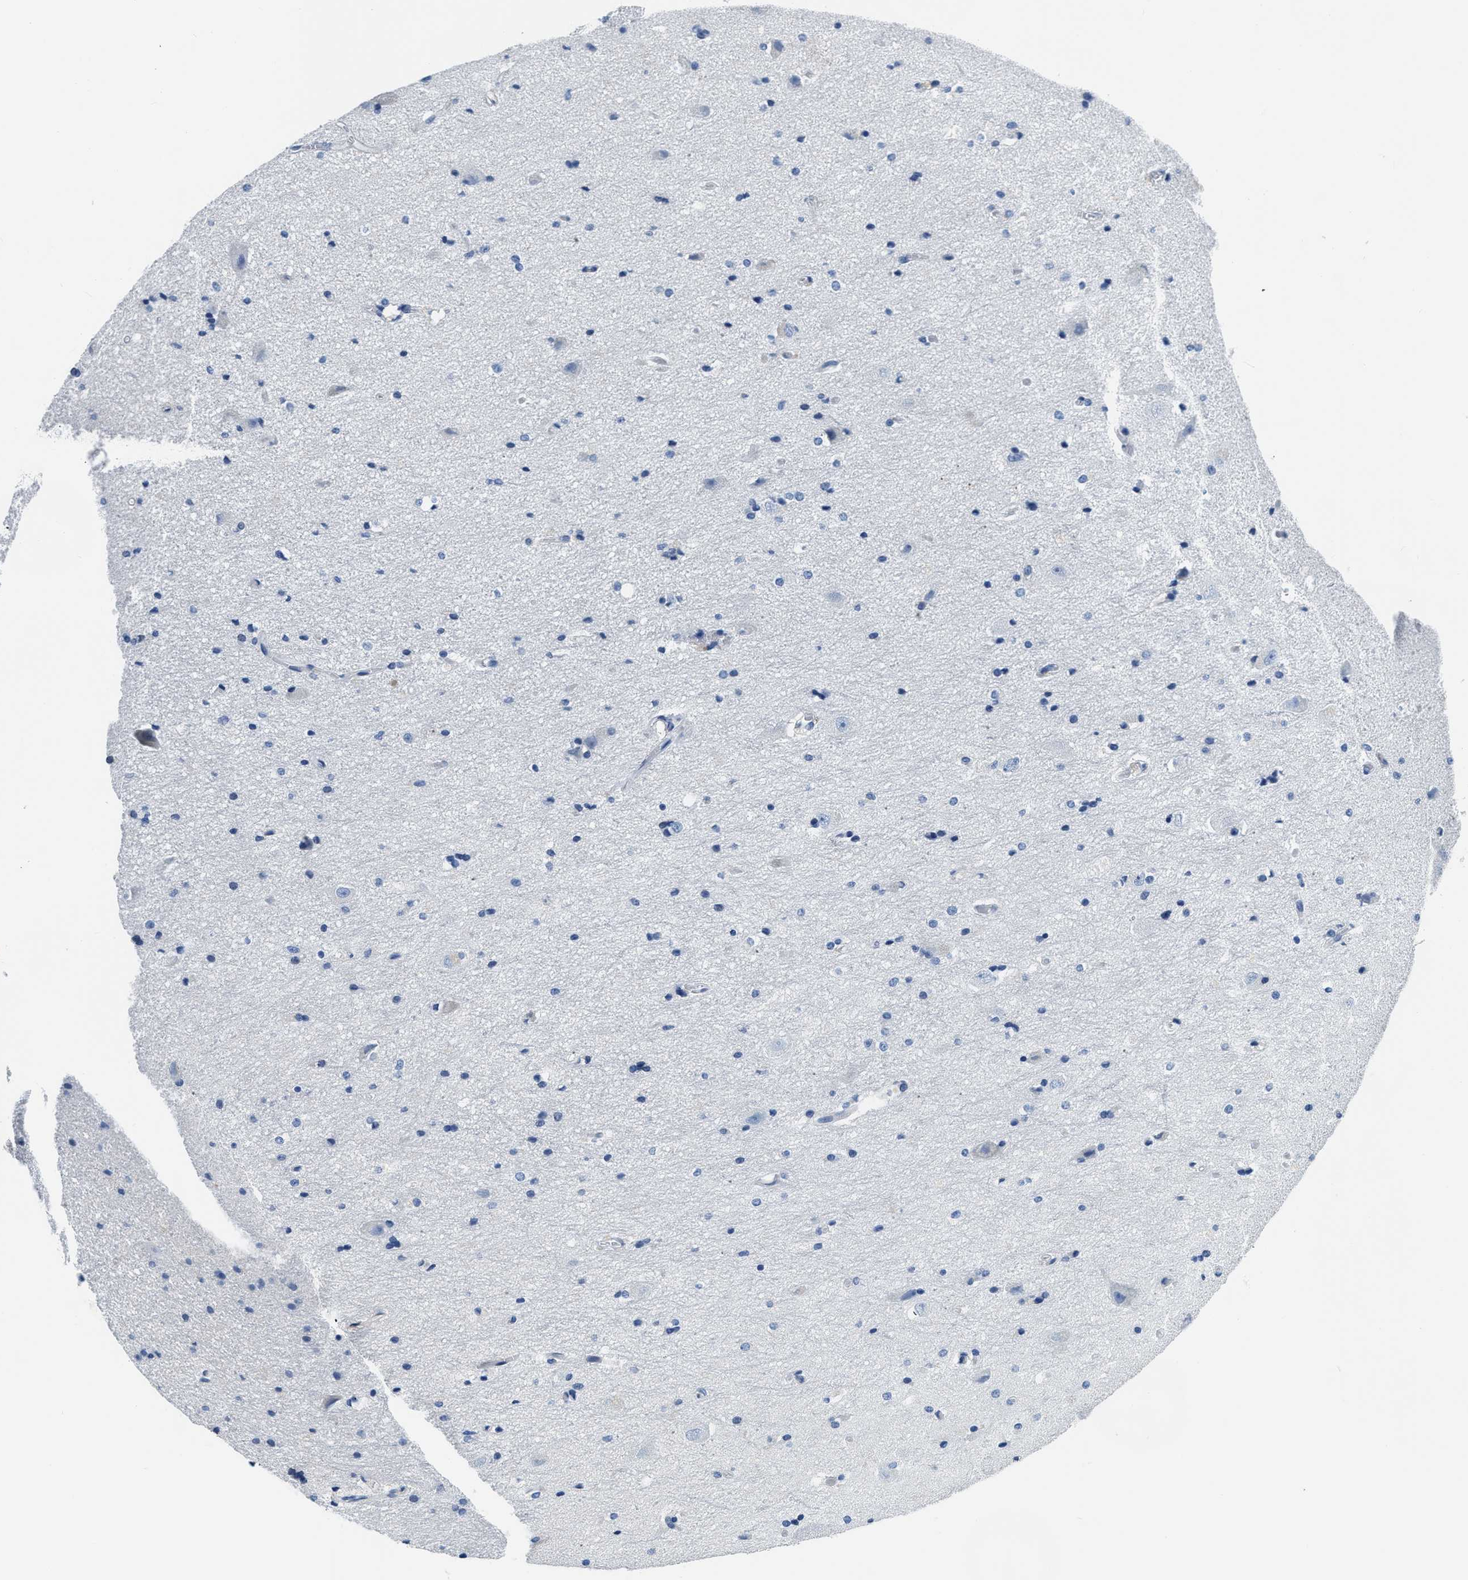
{"staining": {"intensity": "negative", "quantity": "none", "location": "none"}, "tissue": "hippocampus", "cell_type": "Glial cells", "image_type": "normal", "snomed": [{"axis": "morphology", "description": "Normal tissue, NOS"}, {"axis": "topography", "description": "Hippocampus"}], "caption": "A histopathology image of human hippocampus is negative for staining in glial cells. The staining is performed using DAB (3,3'-diaminobenzidine) brown chromogen with nuclei counter-stained in using hematoxylin.", "gene": "PCK2", "patient": {"sex": "female", "age": 19}}